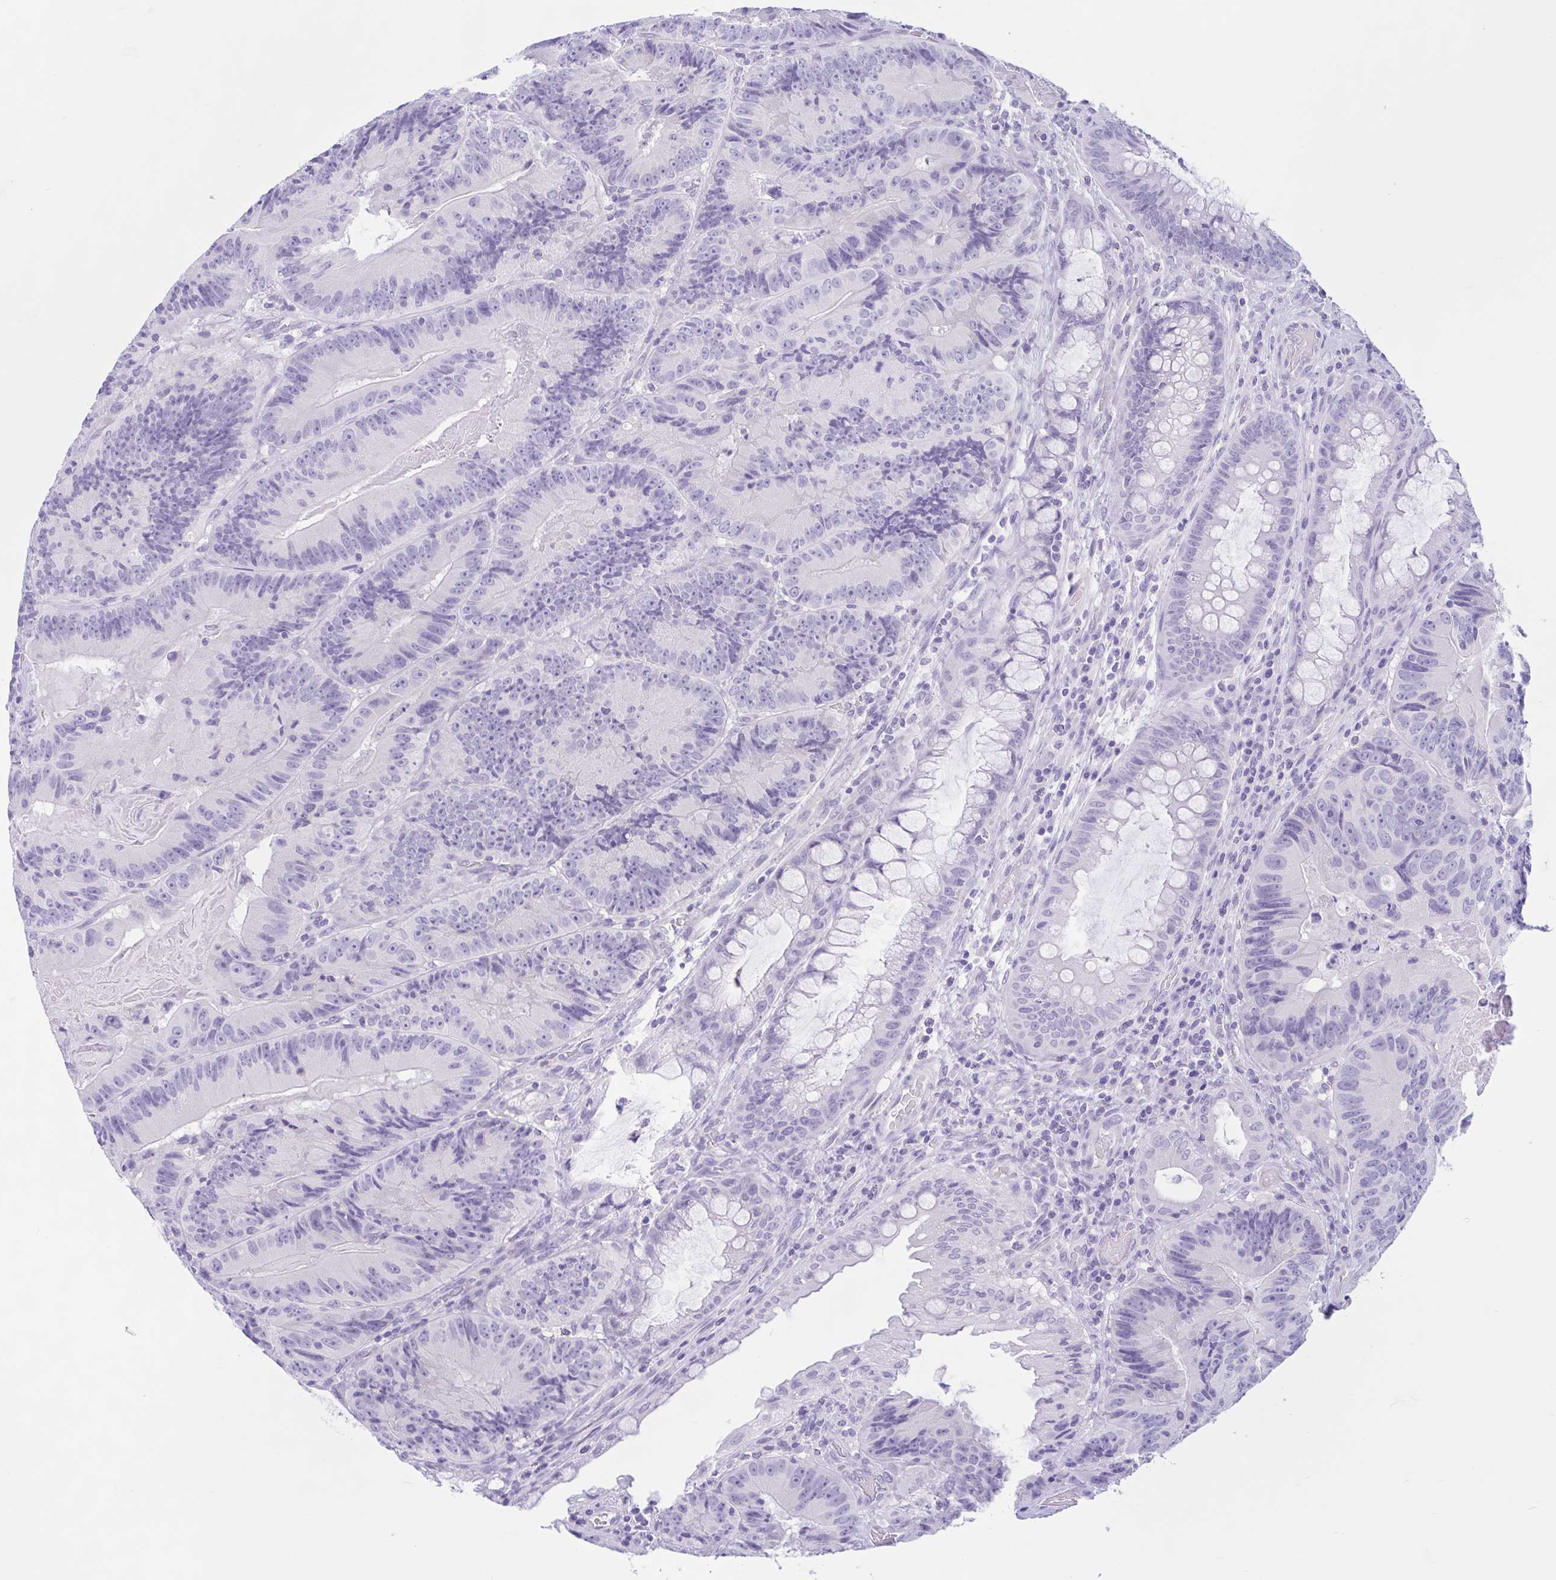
{"staining": {"intensity": "negative", "quantity": "none", "location": "none"}, "tissue": "colorectal cancer", "cell_type": "Tumor cells", "image_type": "cancer", "snomed": [{"axis": "morphology", "description": "Adenocarcinoma, NOS"}, {"axis": "topography", "description": "Colon"}], "caption": "Tumor cells are negative for protein expression in human adenocarcinoma (colorectal).", "gene": "ZNF319", "patient": {"sex": "female", "age": 86}}